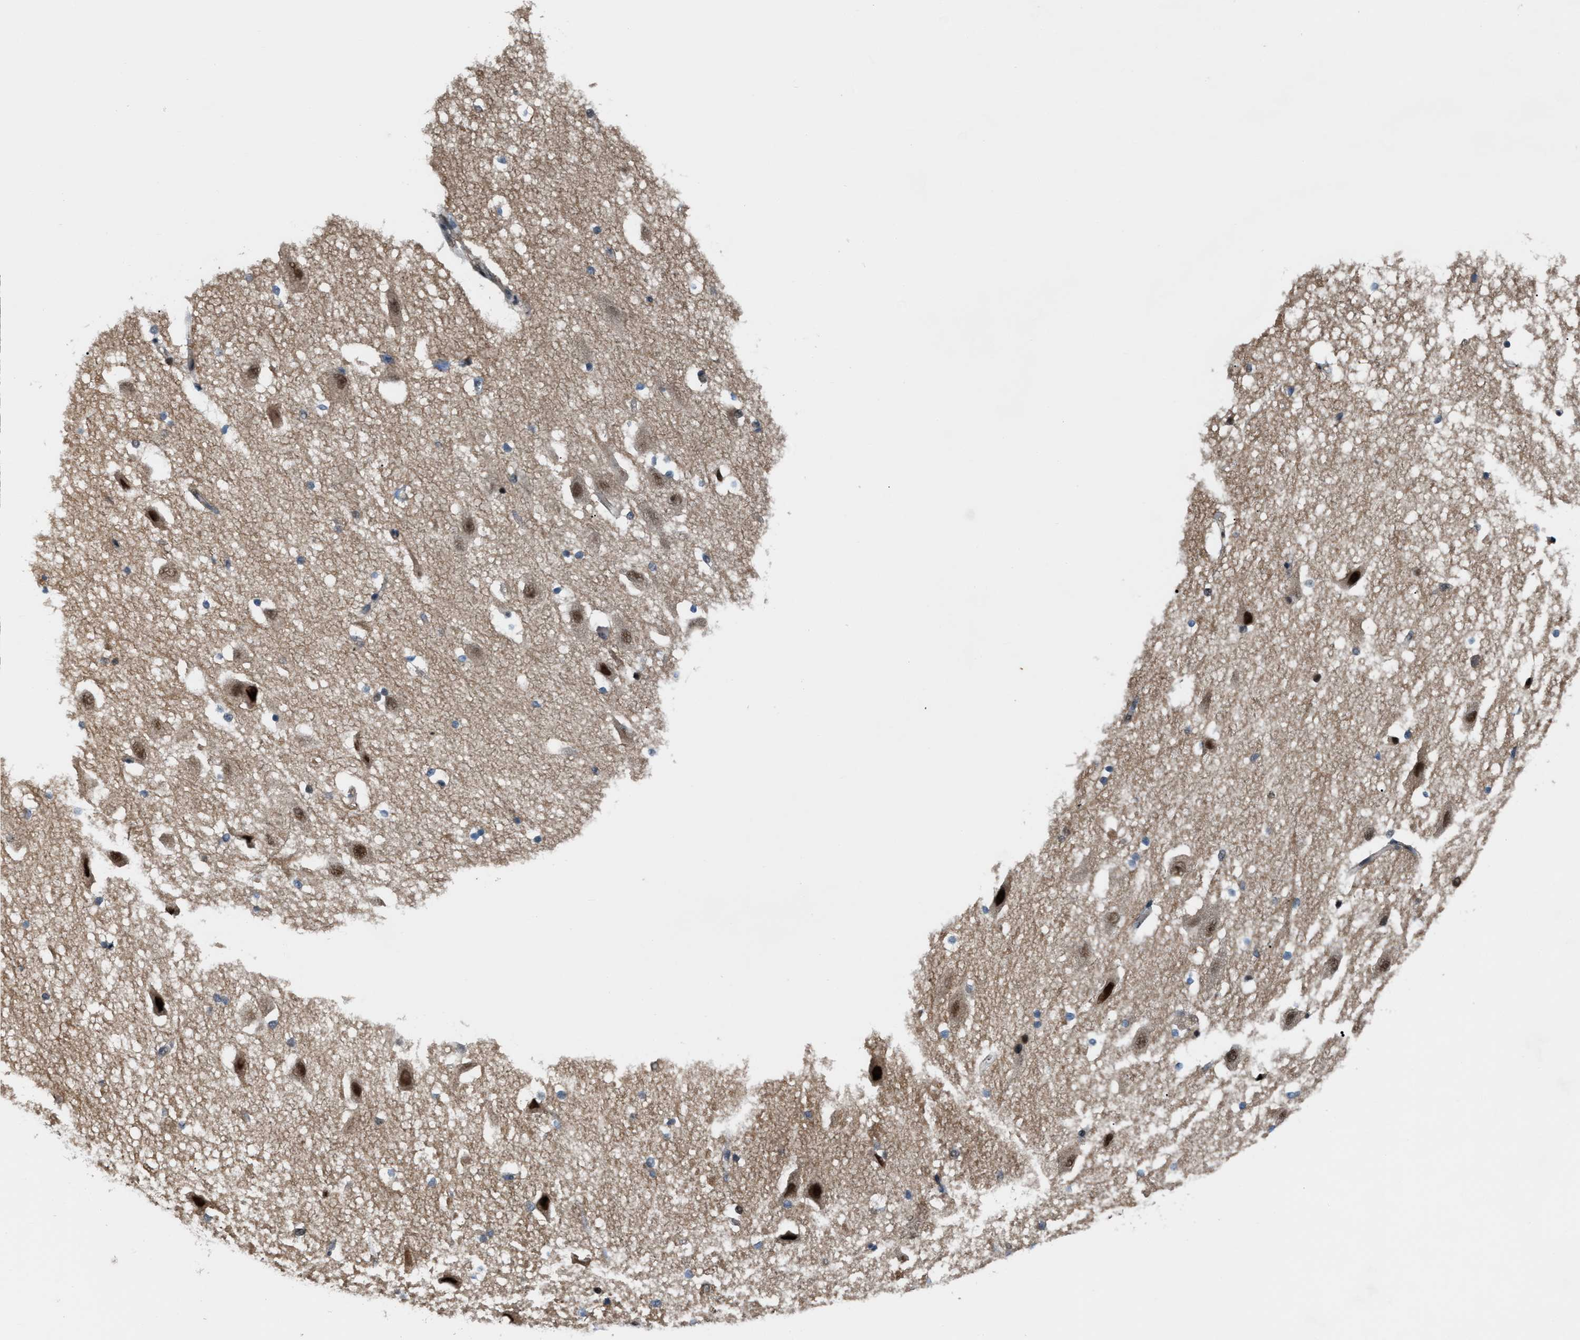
{"staining": {"intensity": "strong", "quantity": "<25%", "location": "nuclear"}, "tissue": "hippocampus", "cell_type": "Glial cells", "image_type": "normal", "snomed": [{"axis": "morphology", "description": "Normal tissue, NOS"}, {"axis": "topography", "description": "Hippocampus"}], "caption": "This is a micrograph of immunohistochemistry (IHC) staining of benign hippocampus, which shows strong staining in the nuclear of glial cells.", "gene": "RFFL", "patient": {"sex": "female", "age": 19}}